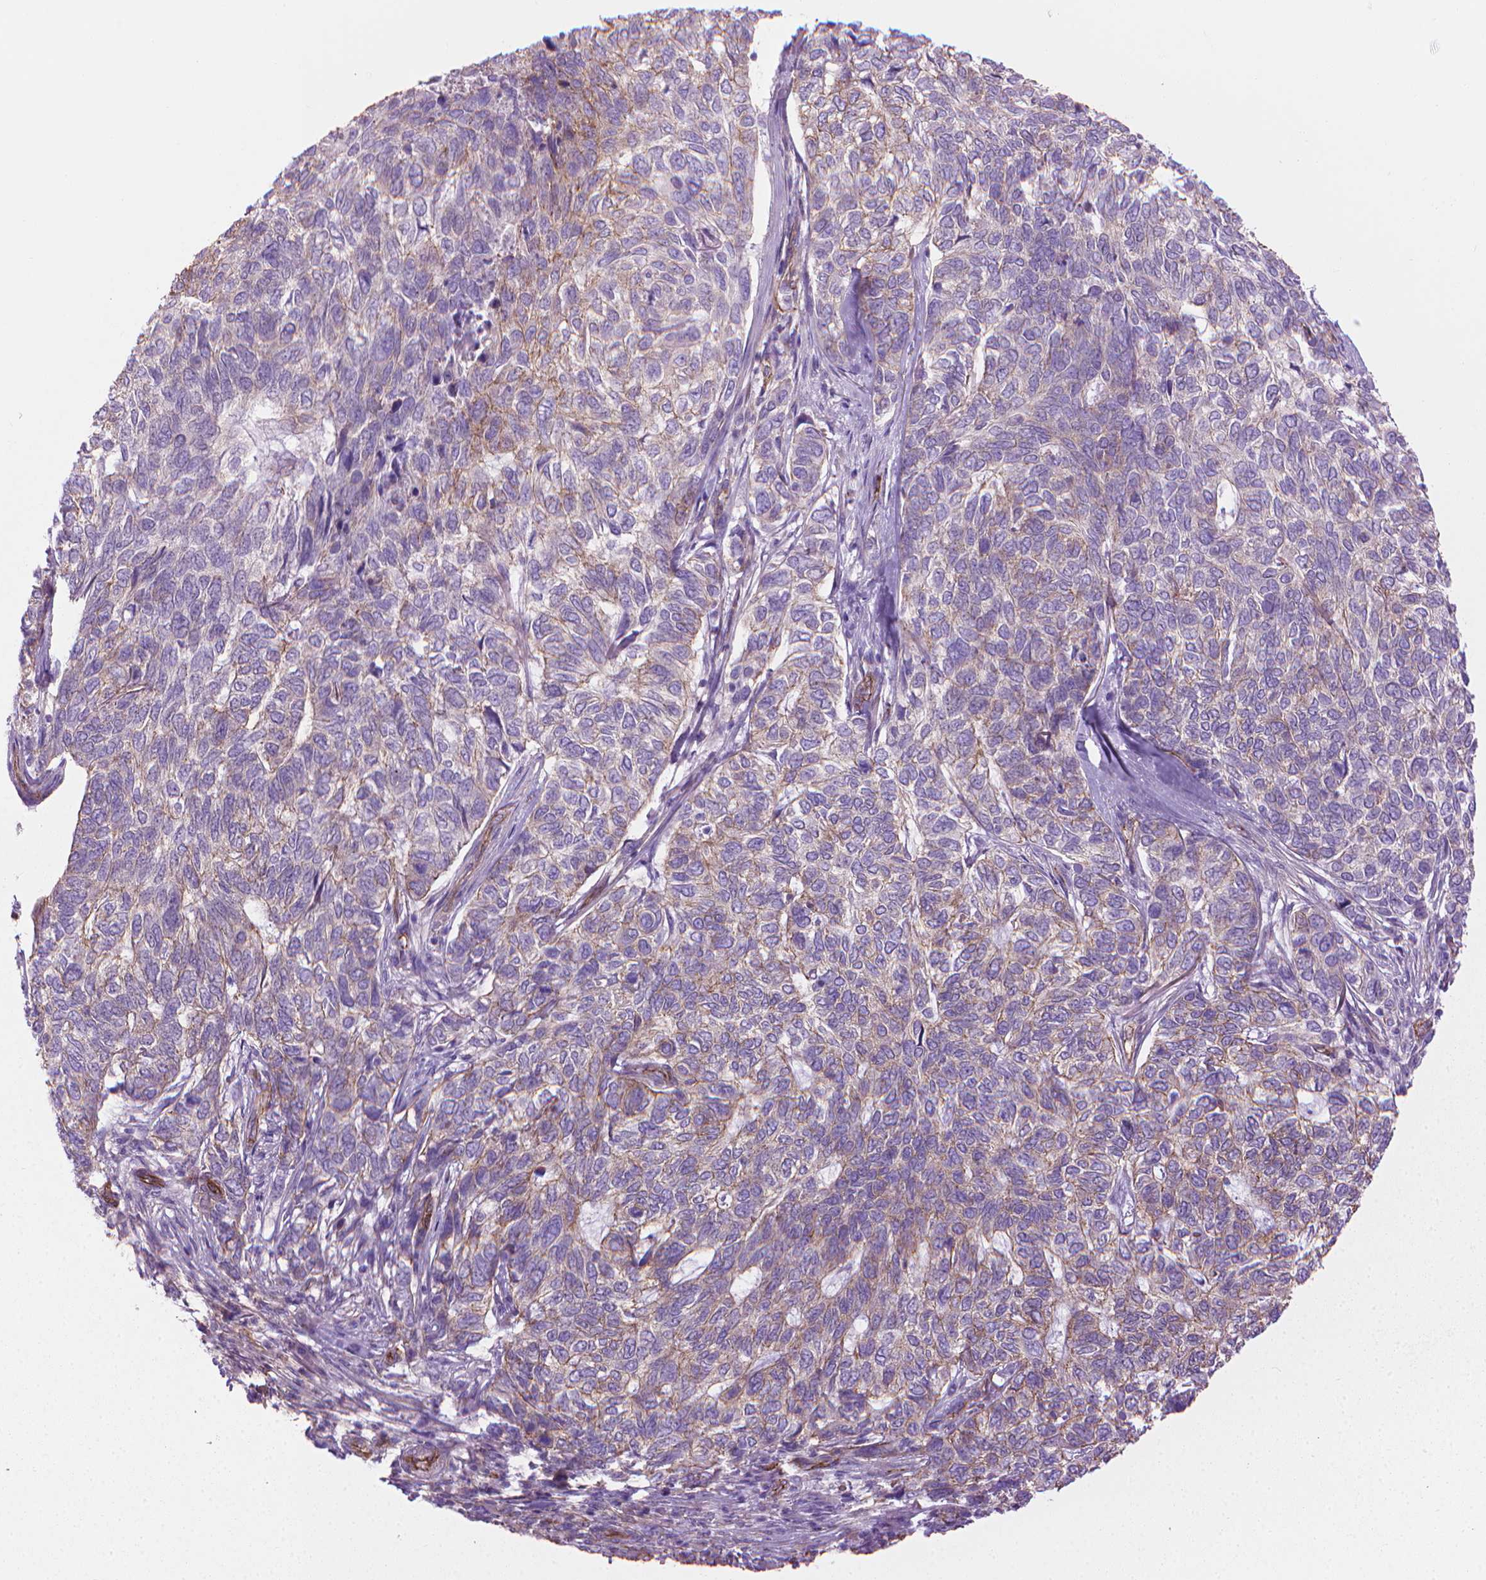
{"staining": {"intensity": "weak", "quantity": "25%-75%", "location": "cytoplasmic/membranous"}, "tissue": "skin cancer", "cell_type": "Tumor cells", "image_type": "cancer", "snomed": [{"axis": "morphology", "description": "Basal cell carcinoma"}, {"axis": "topography", "description": "Skin"}], "caption": "Immunohistochemistry photomicrograph of neoplastic tissue: skin cancer (basal cell carcinoma) stained using immunohistochemistry (IHC) demonstrates low levels of weak protein expression localized specifically in the cytoplasmic/membranous of tumor cells, appearing as a cytoplasmic/membranous brown color.", "gene": "TENT5A", "patient": {"sex": "female", "age": 65}}